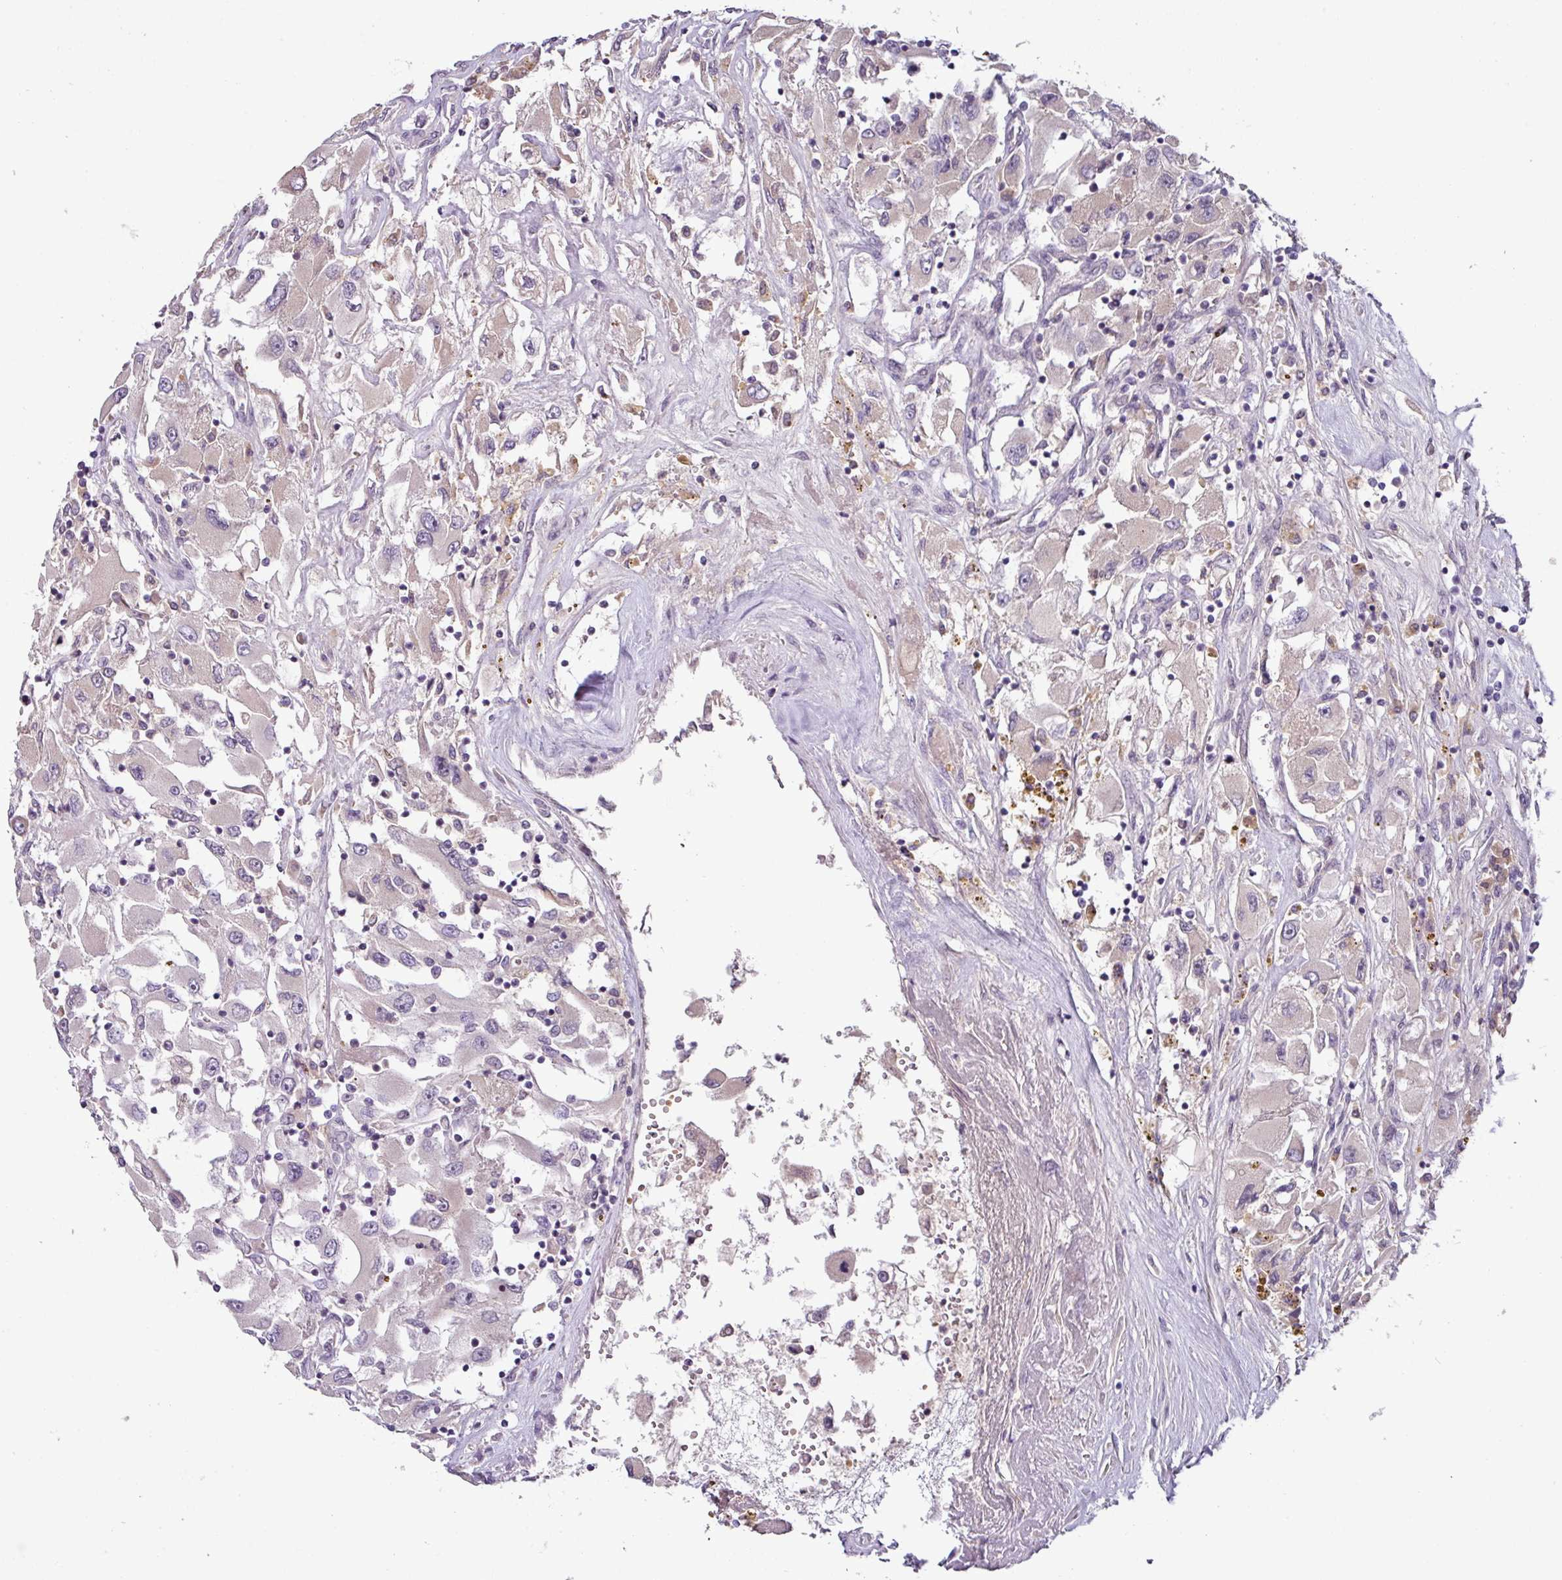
{"staining": {"intensity": "negative", "quantity": "none", "location": "none"}, "tissue": "renal cancer", "cell_type": "Tumor cells", "image_type": "cancer", "snomed": [{"axis": "morphology", "description": "Adenocarcinoma, NOS"}, {"axis": "topography", "description": "Kidney"}], "caption": "IHC micrograph of neoplastic tissue: adenocarcinoma (renal) stained with DAB exhibits no significant protein positivity in tumor cells.", "gene": "SLC5A10", "patient": {"sex": "female", "age": 52}}